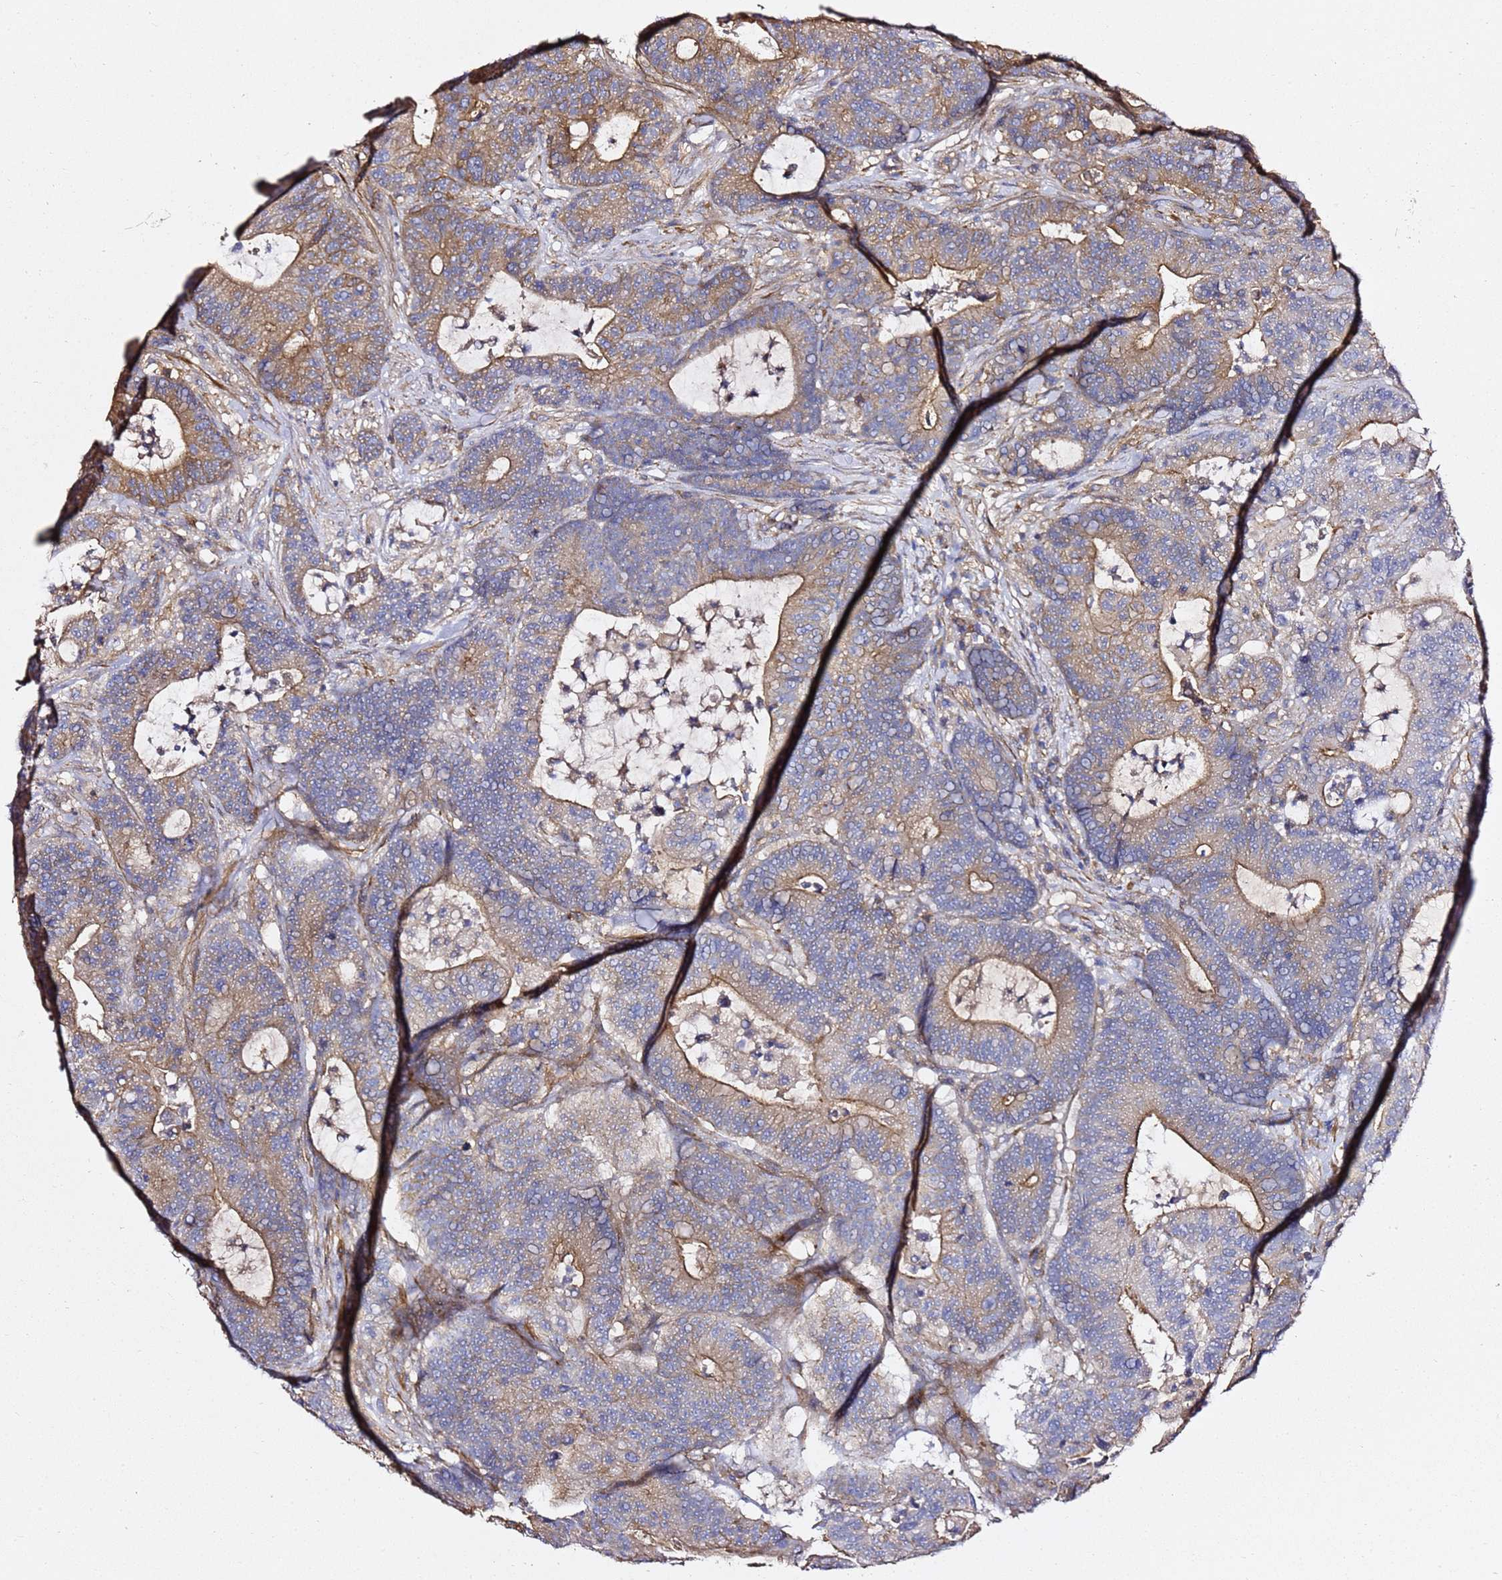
{"staining": {"intensity": "moderate", "quantity": "25%-75%", "location": "cytoplasmic/membranous"}, "tissue": "colorectal cancer", "cell_type": "Tumor cells", "image_type": "cancer", "snomed": [{"axis": "morphology", "description": "Adenocarcinoma, NOS"}, {"axis": "topography", "description": "Colon"}], "caption": "Colorectal cancer (adenocarcinoma) stained with a protein marker reveals moderate staining in tumor cells.", "gene": "ZFP36L2", "patient": {"sex": "female", "age": 84}}